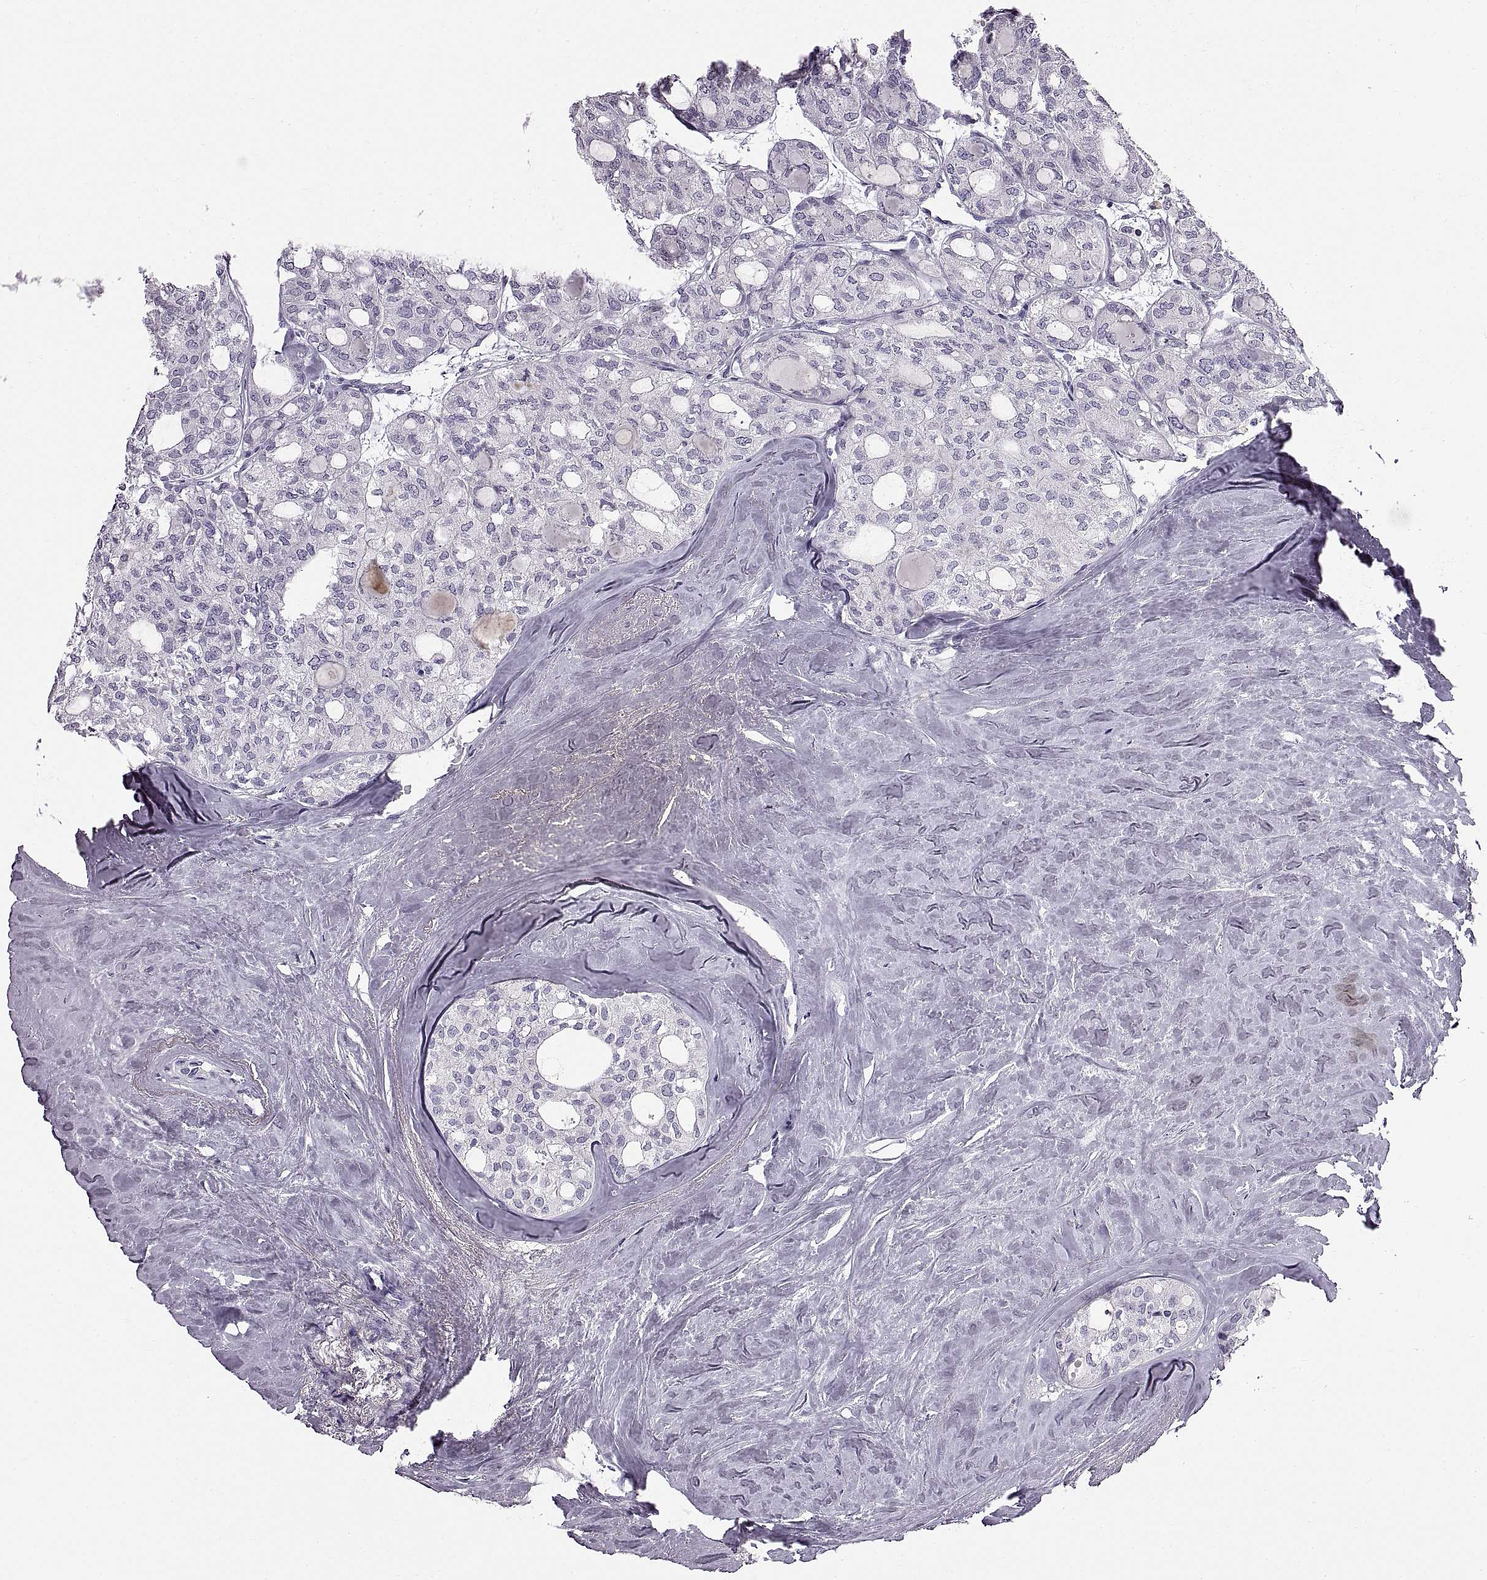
{"staining": {"intensity": "negative", "quantity": "none", "location": "none"}, "tissue": "thyroid cancer", "cell_type": "Tumor cells", "image_type": "cancer", "snomed": [{"axis": "morphology", "description": "Follicular adenoma carcinoma, NOS"}, {"axis": "topography", "description": "Thyroid gland"}], "caption": "Tumor cells are negative for protein expression in human thyroid follicular adenoma carcinoma. Brightfield microscopy of IHC stained with DAB (brown) and hematoxylin (blue), captured at high magnification.", "gene": "WFDC8", "patient": {"sex": "male", "age": 75}}